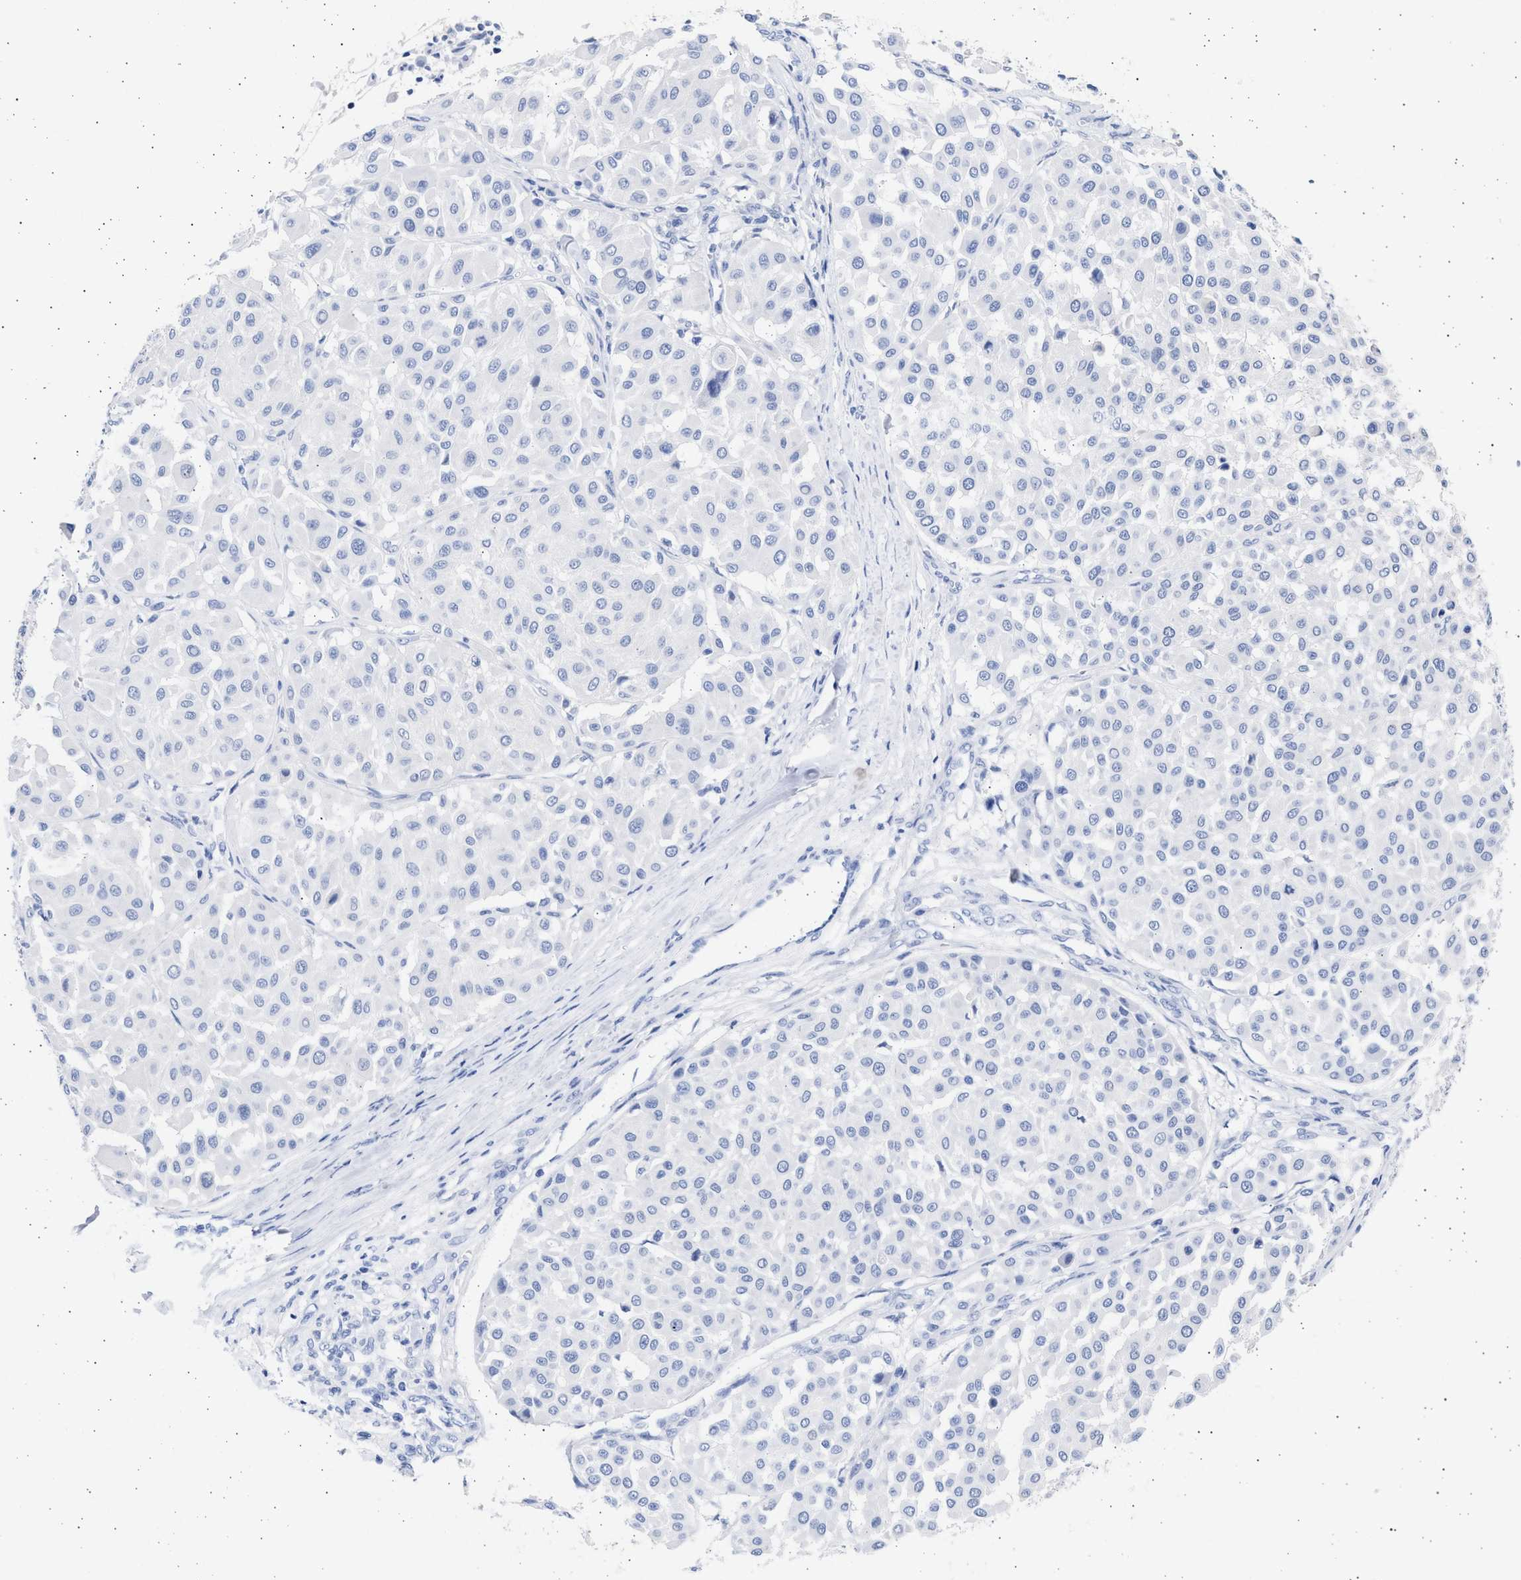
{"staining": {"intensity": "negative", "quantity": "none", "location": "none"}, "tissue": "melanoma", "cell_type": "Tumor cells", "image_type": "cancer", "snomed": [{"axis": "morphology", "description": "Malignant melanoma, Metastatic site"}, {"axis": "topography", "description": "Soft tissue"}], "caption": "An immunohistochemistry micrograph of melanoma is shown. There is no staining in tumor cells of melanoma.", "gene": "ALDOC", "patient": {"sex": "male", "age": 41}}